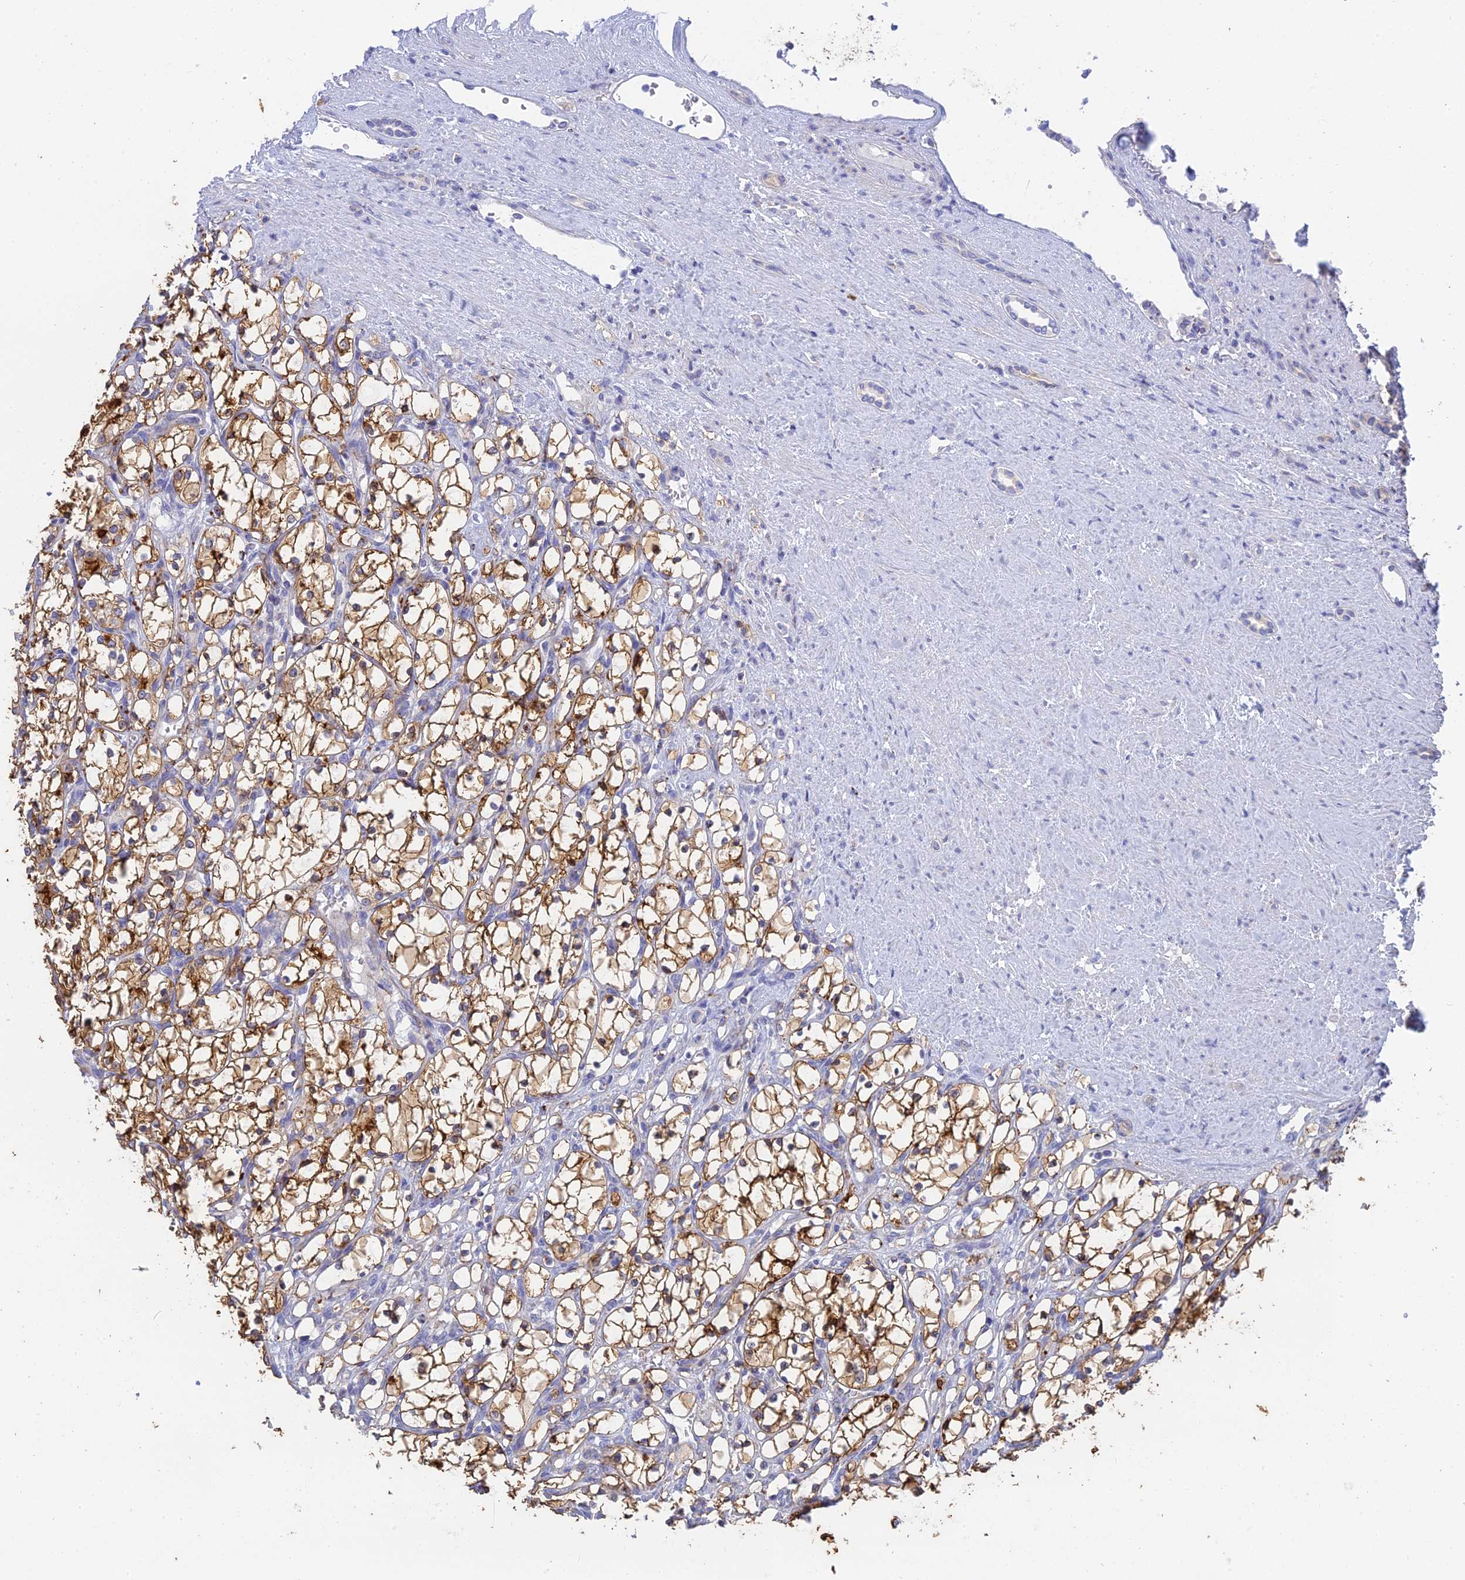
{"staining": {"intensity": "strong", "quantity": ">75%", "location": "cytoplasmic/membranous"}, "tissue": "renal cancer", "cell_type": "Tumor cells", "image_type": "cancer", "snomed": [{"axis": "morphology", "description": "Adenocarcinoma, NOS"}, {"axis": "topography", "description": "Kidney"}], "caption": "IHC staining of adenocarcinoma (renal), which reveals high levels of strong cytoplasmic/membranous staining in about >75% of tumor cells indicating strong cytoplasmic/membranous protein expression. The staining was performed using DAB (brown) for protein detection and nuclei were counterstained in hematoxylin (blue).", "gene": "WDR6", "patient": {"sex": "female", "age": 69}}